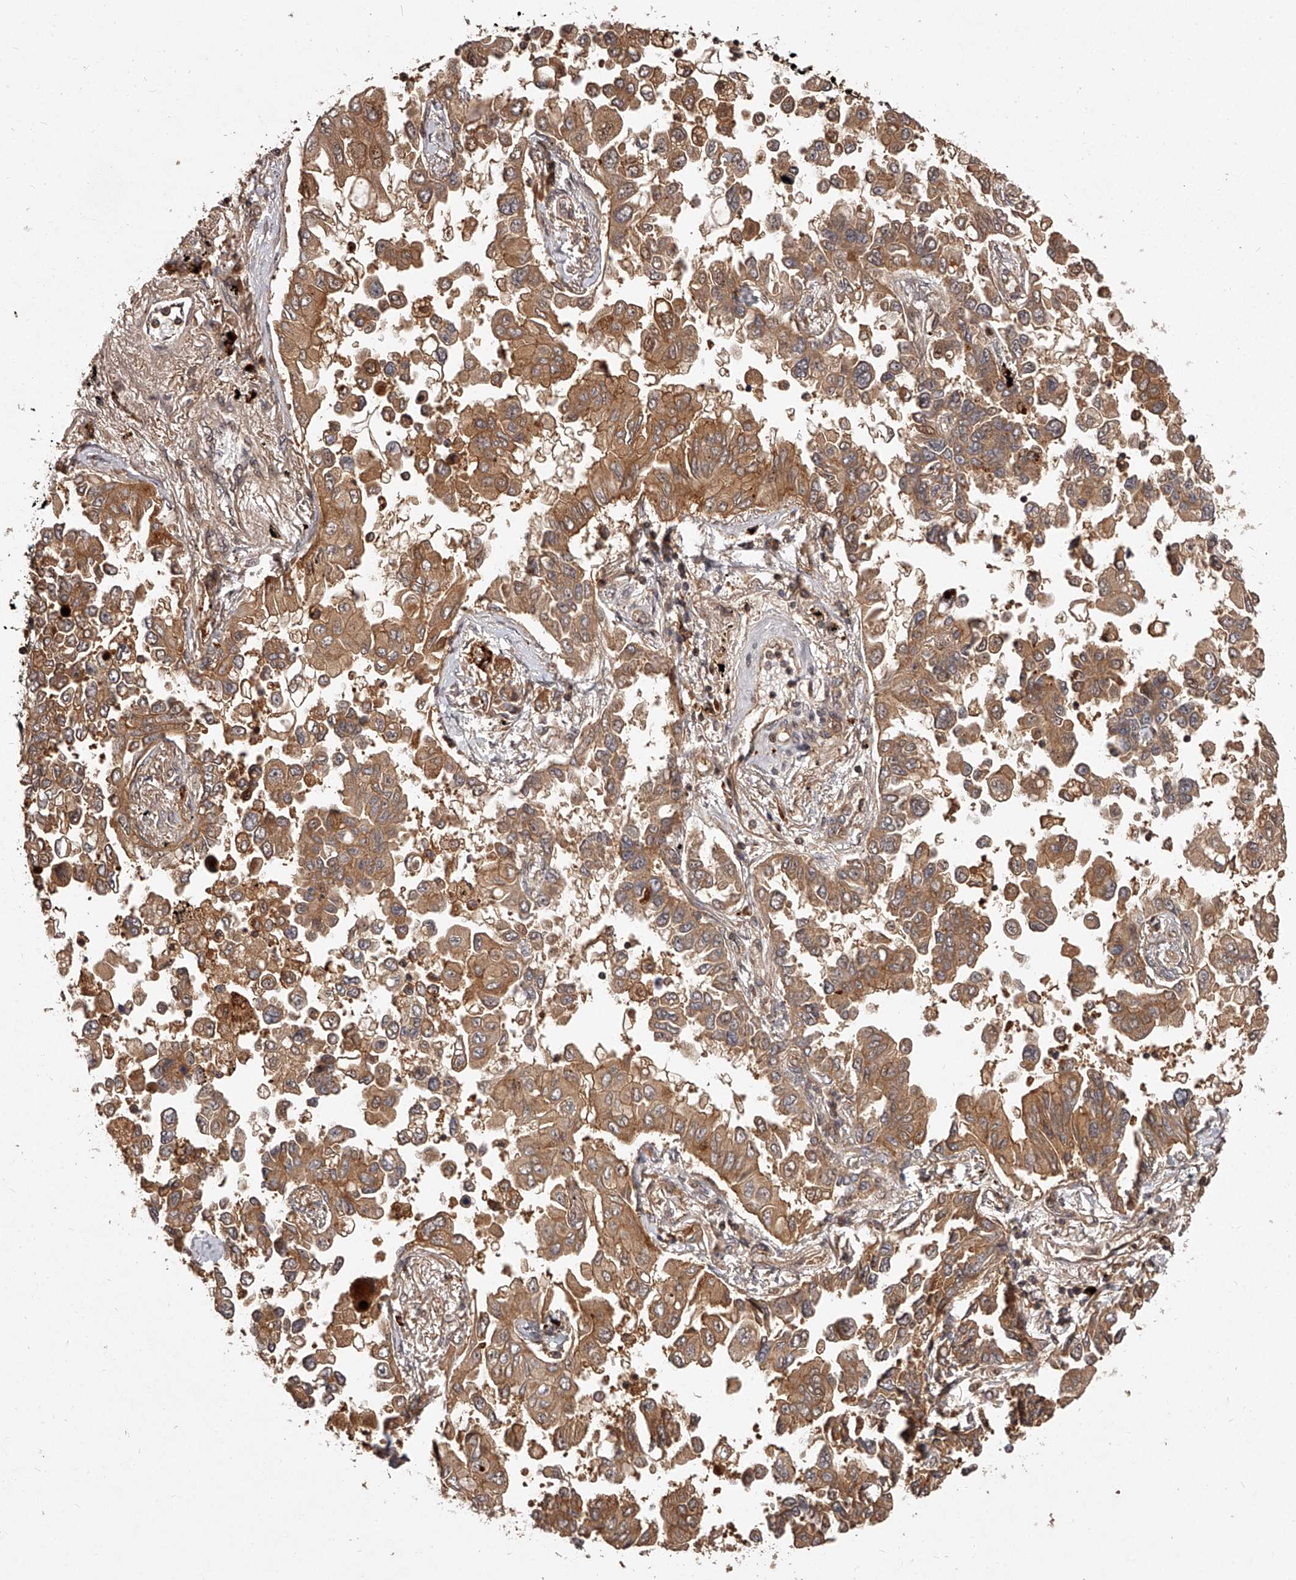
{"staining": {"intensity": "moderate", "quantity": ">75%", "location": "cytoplasmic/membranous"}, "tissue": "lung cancer", "cell_type": "Tumor cells", "image_type": "cancer", "snomed": [{"axis": "morphology", "description": "Adenocarcinoma, NOS"}, {"axis": "topography", "description": "Lung"}], "caption": "Lung cancer stained for a protein exhibits moderate cytoplasmic/membranous positivity in tumor cells.", "gene": "CRYZL1", "patient": {"sex": "female", "age": 67}}